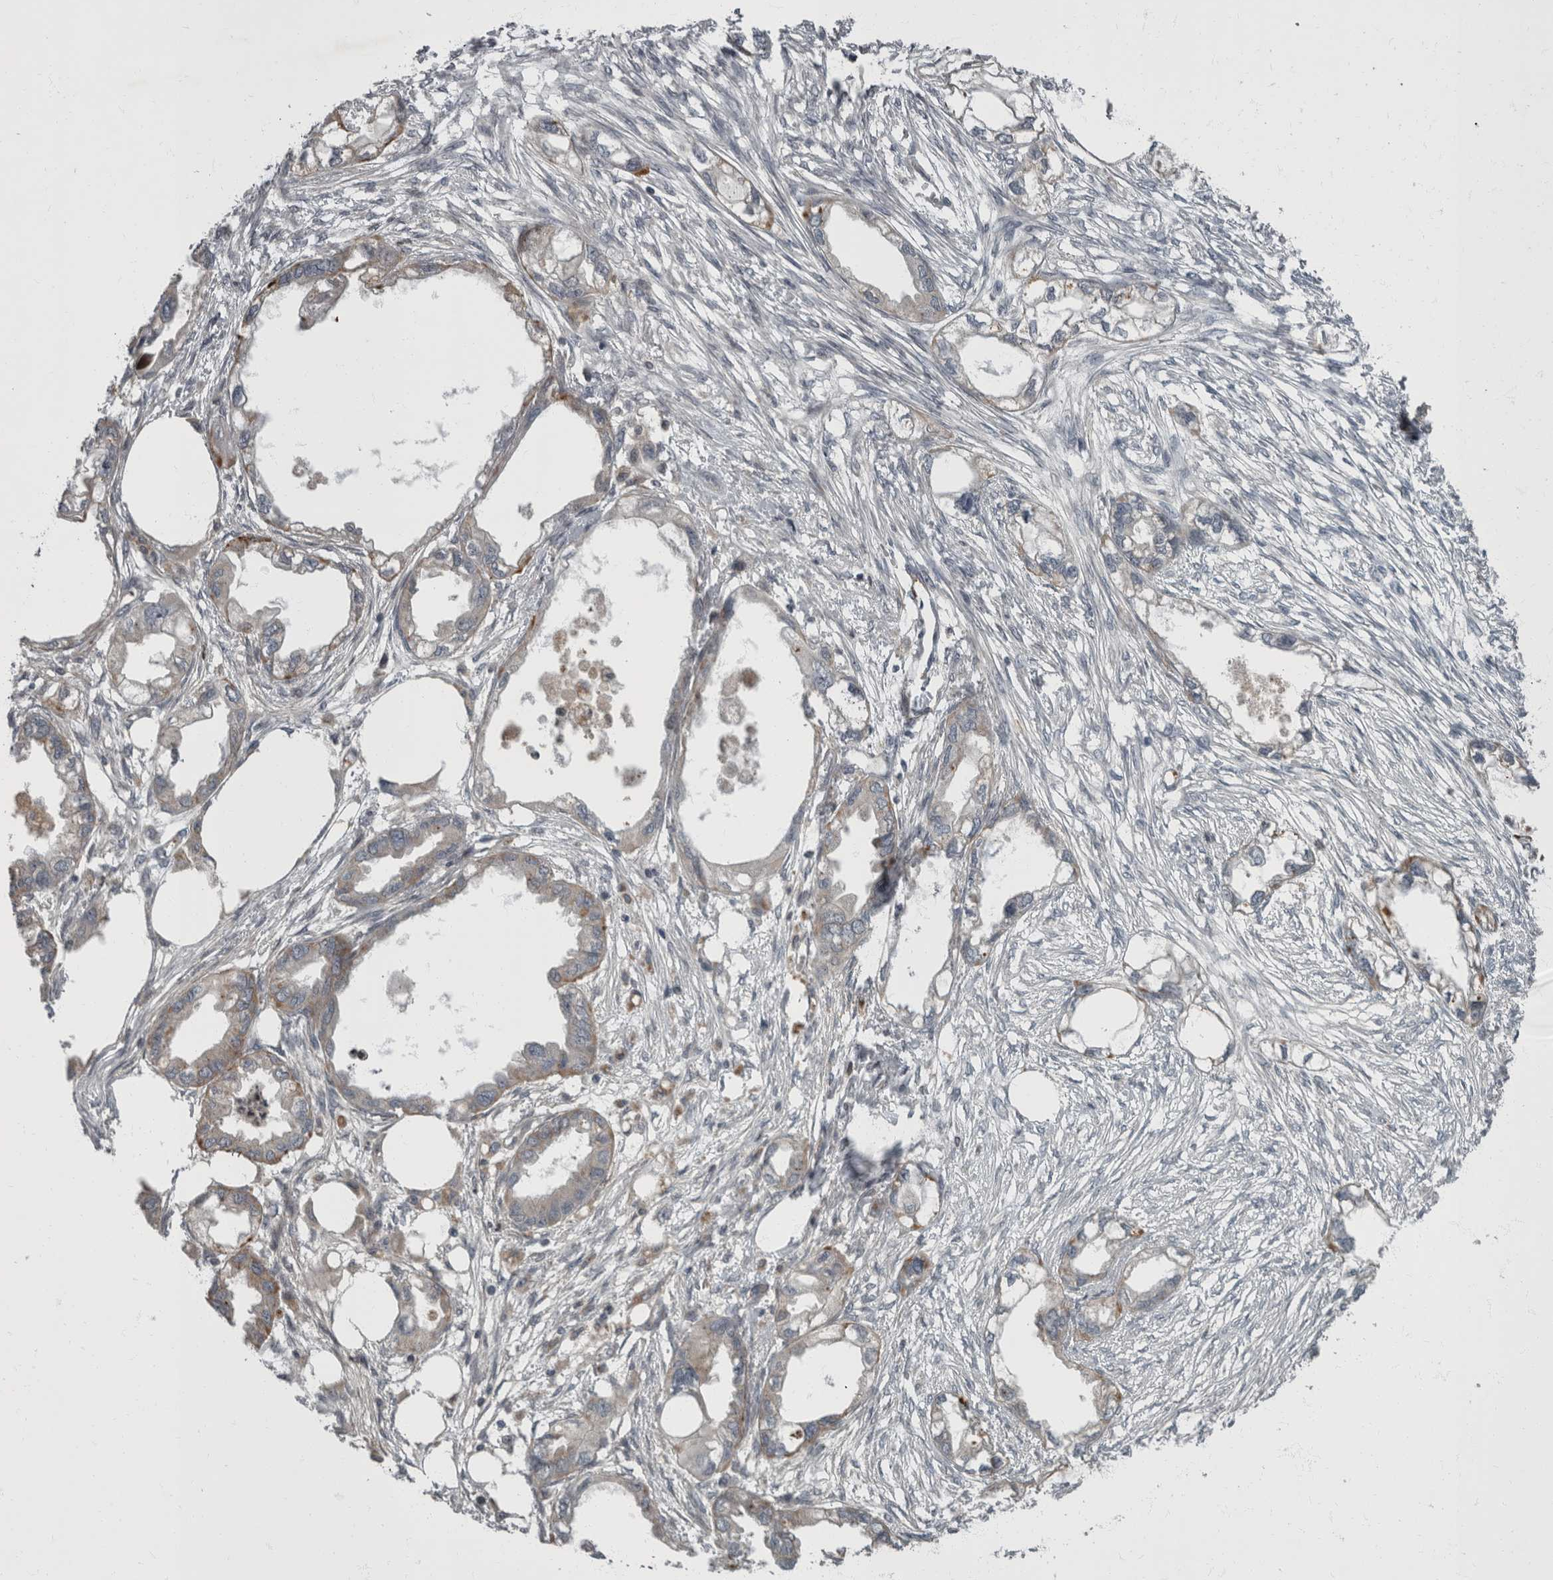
{"staining": {"intensity": "weak", "quantity": "<25%", "location": "cytoplasmic/membranous"}, "tissue": "endometrial cancer", "cell_type": "Tumor cells", "image_type": "cancer", "snomed": [{"axis": "morphology", "description": "Adenocarcinoma, NOS"}, {"axis": "morphology", "description": "Adenocarcinoma, metastatic, NOS"}, {"axis": "topography", "description": "Adipose tissue"}, {"axis": "topography", "description": "Endometrium"}], "caption": "This is a image of IHC staining of endometrial cancer, which shows no expression in tumor cells. (DAB IHC visualized using brightfield microscopy, high magnification).", "gene": "VEGFD", "patient": {"sex": "female", "age": 67}}